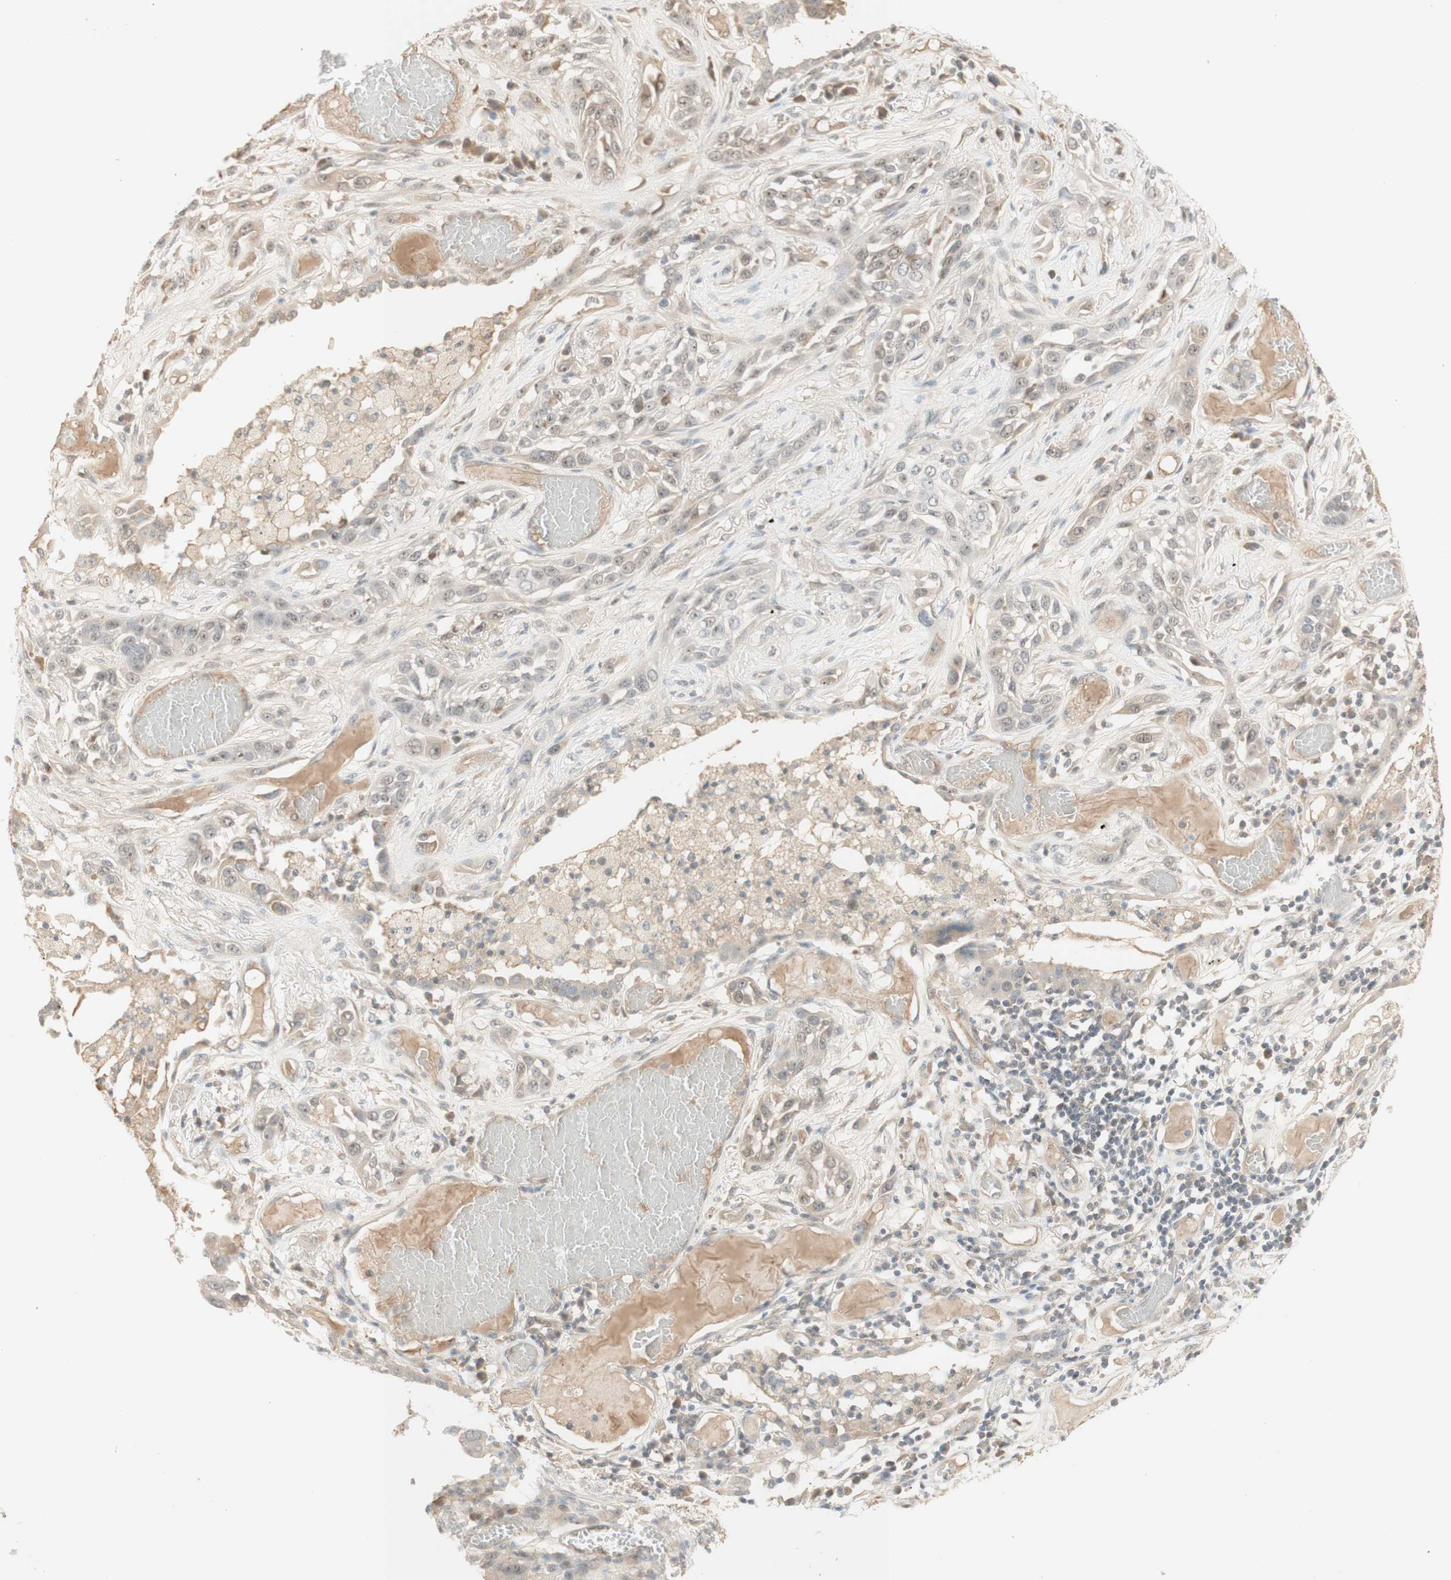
{"staining": {"intensity": "weak", "quantity": ">75%", "location": "cytoplasmic/membranous"}, "tissue": "lung cancer", "cell_type": "Tumor cells", "image_type": "cancer", "snomed": [{"axis": "morphology", "description": "Squamous cell carcinoma, NOS"}, {"axis": "topography", "description": "Lung"}], "caption": "Weak cytoplasmic/membranous positivity is appreciated in about >75% of tumor cells in lung cancer.", "gene": "PLCD4", "patient": {"sex": "male", "age": 71}}